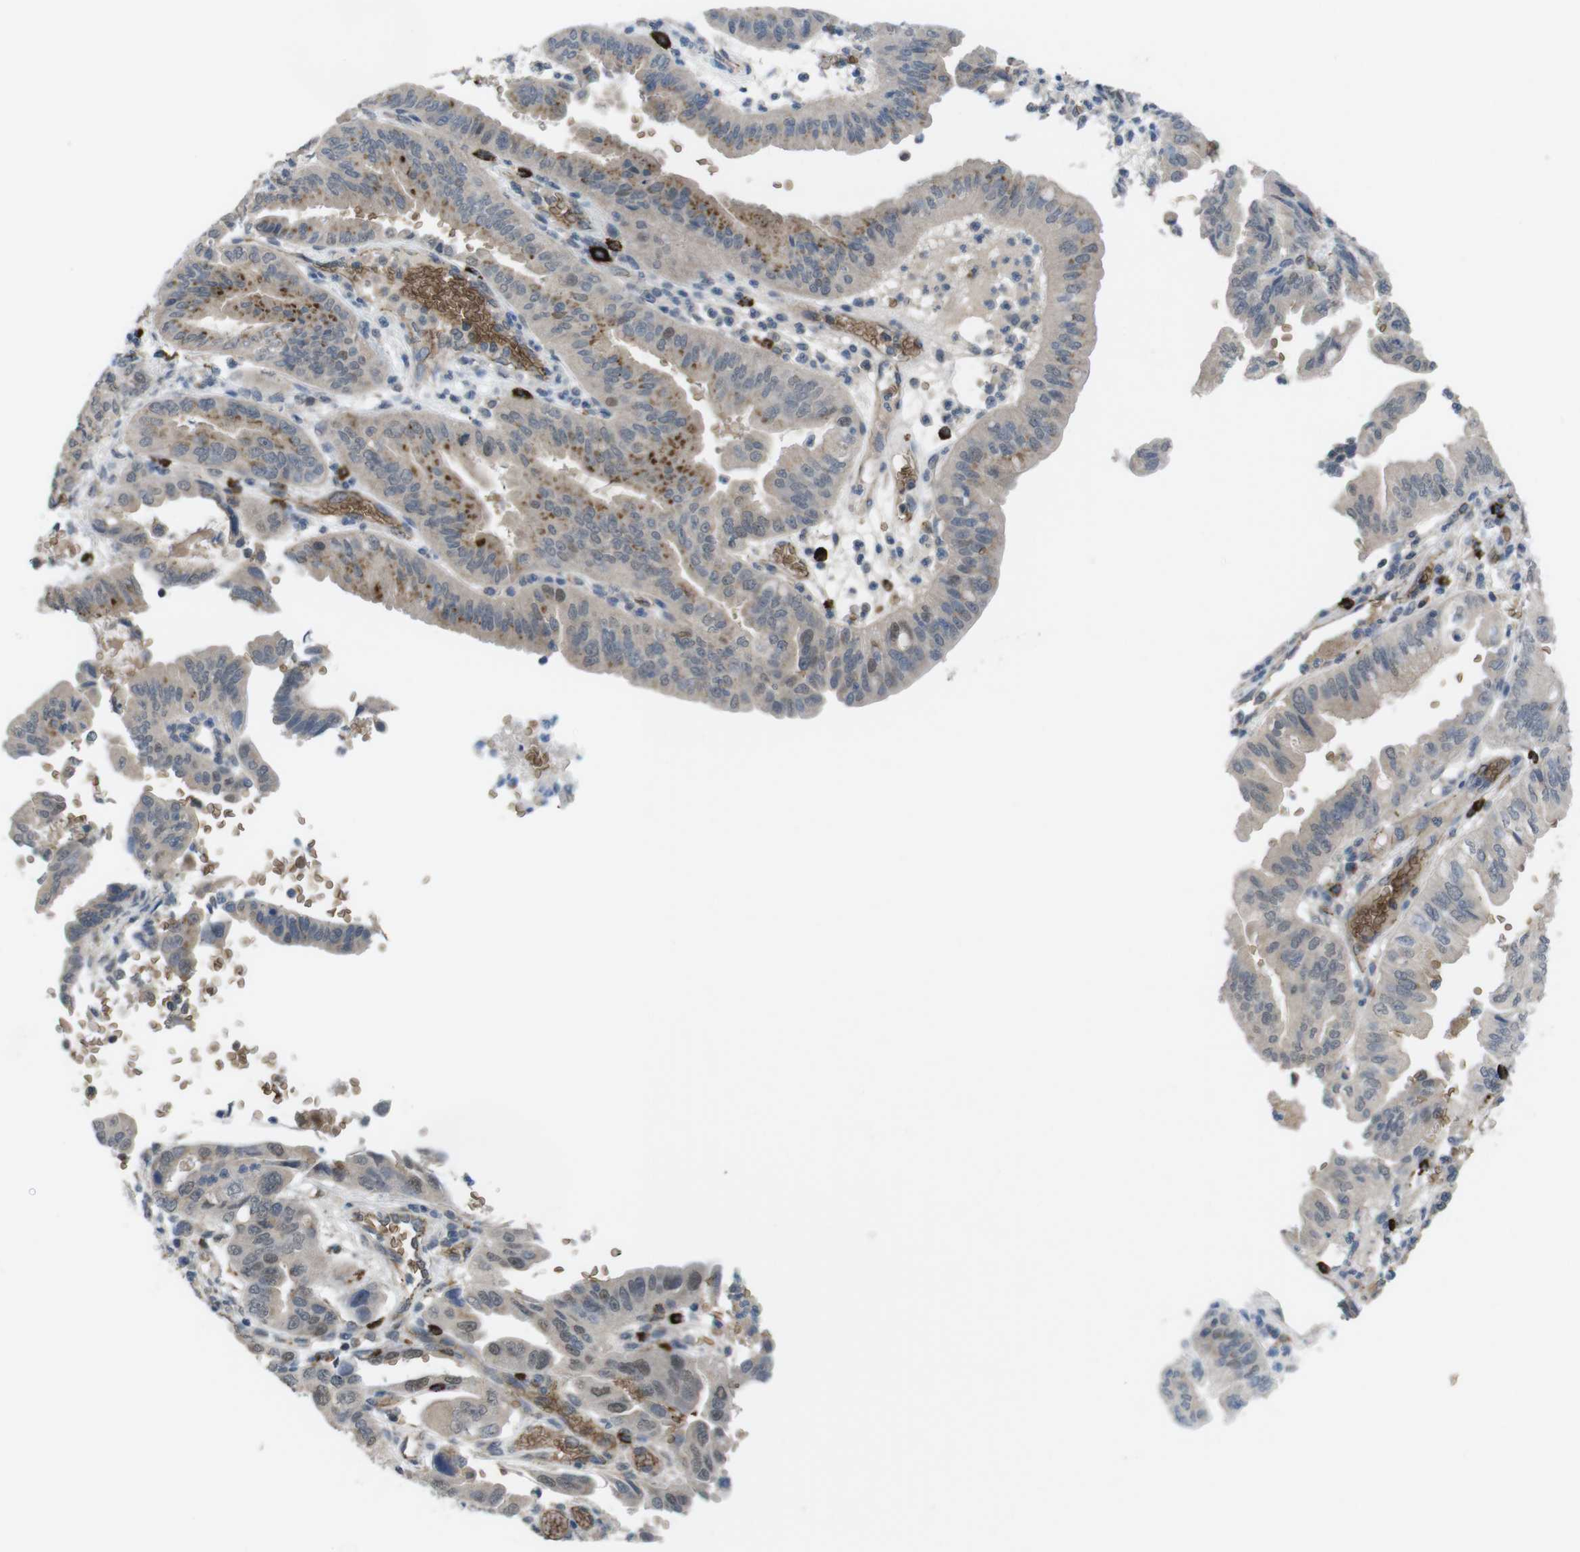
{"staining": {"intensity": "moderate", "quantity": "<25%", "location": "cytoplasmic/membranous"}, "tissue": "pancreatic cancer", "cell_type": "Tumor cells", "image_type": "cancer", "snomed": [{"axis": "morphology", "description": "Adenocarcinoma, NOS"}, {"axis": "topography", "description": "Pancreas"}], "caption": "A high-resolution photomicrograph shows IHC staining of pancreatic cancer (adenocarcinoma), which shows moderate cytoplasmic/membranous expression in about <25% of tumor cells.", "gene": "GYPA", "patient": {"sex": "male", "age": 70}}